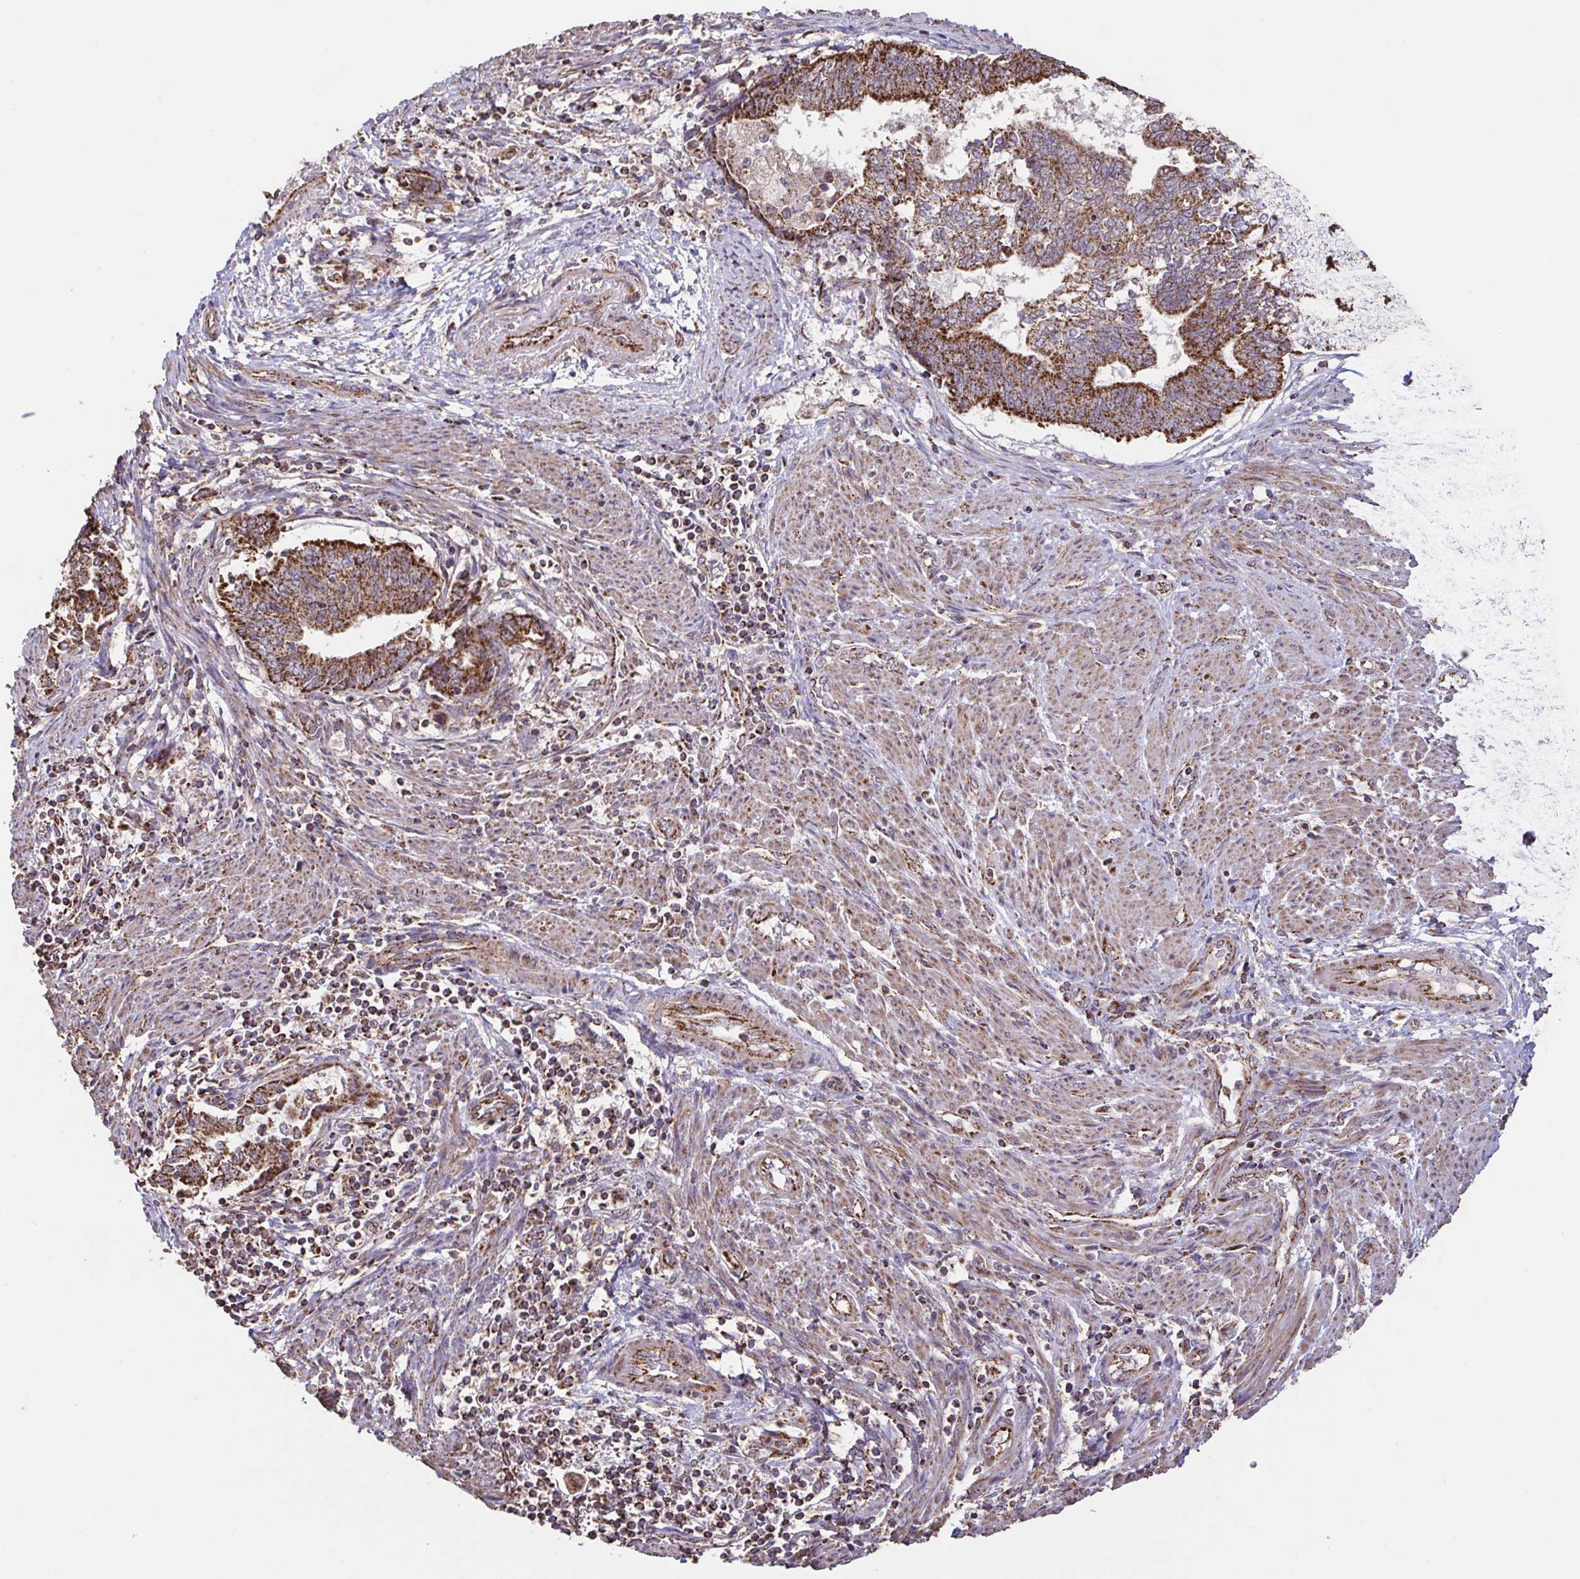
{"staining": {"intensity": "strong", "quantity": ">75%", "location": "cytoplasmic/membranous"}, "tissue": "endometrial cancer", "cell_type": "Tumor cells", "image_type": "cancer", "snomed": [{"axis": "morphology", "description": "Adenocarcinoma, NOS"}, {"axis": "topography", "description": "Endometrium"}], "caption": "The micrograph exhibits a brown stain indicating the presence of a protein in the cytoplasmic/membranous of tumor cells in endometrial cancer.", "gene": "DIP2B", "patient": {"sex": "female", "age": 65}}